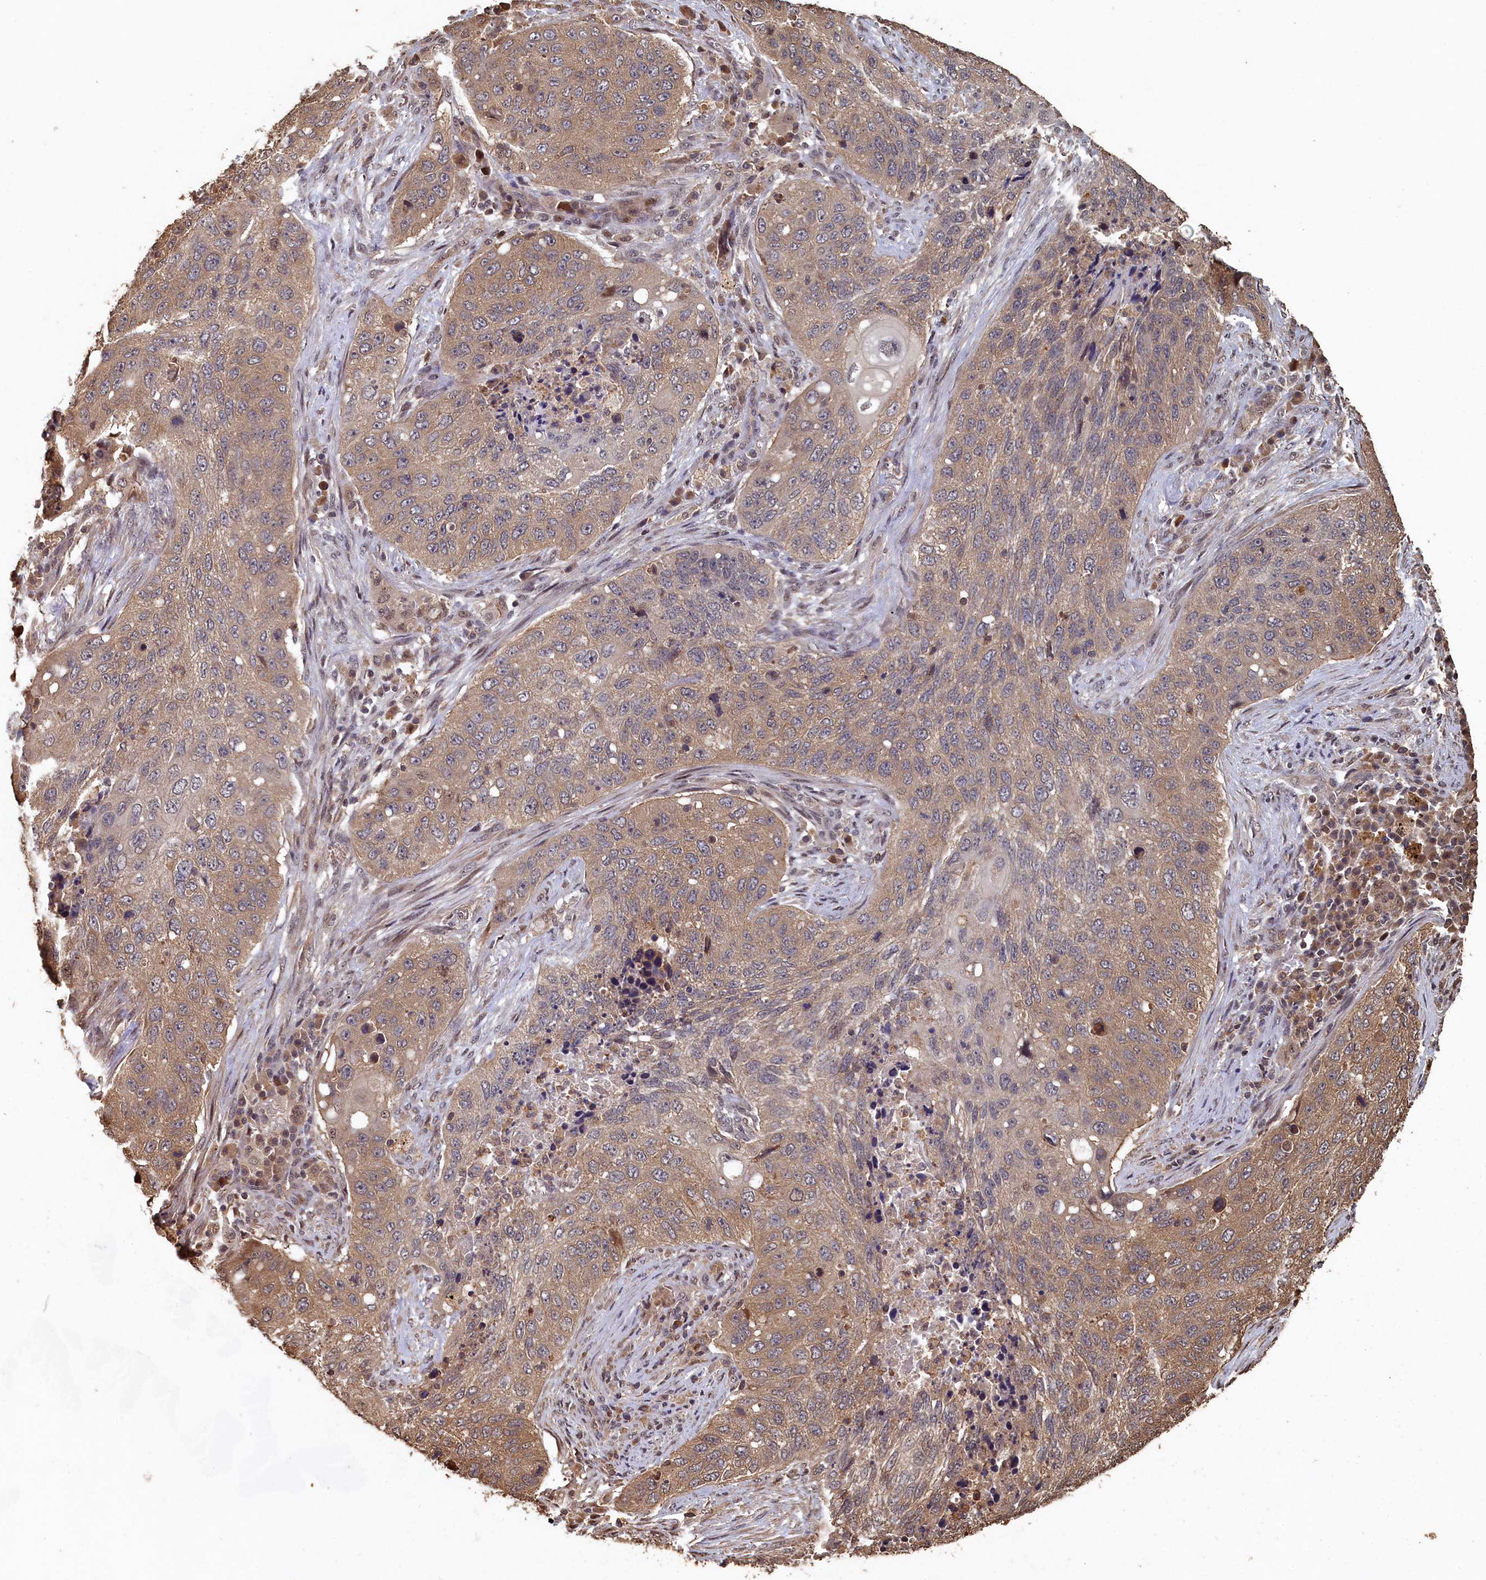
{"staining": {"intensity": "weak", "quantity": "25%-75%", "location": "cytoplasmic/membranous"}, "tissue": "lung cancer", "cell_type": "Tumor cells", "image_type": "cancer", "snomed": [{"axis": "morphology", "description": "Squamous cell carcinoma, NOS"}, {"axis": "topography", "description": "Lung"}], "caption": "Immunohistochemical staining of lung cancer reveals low levels of weak cytoplasmic/membranous protein expression in about 25%-75% of tumor cells. (DAB IHC, brown staining for protein, blue staining for nuclei).", "gene": "PIGN", "patient": {"sex": "female", "age": 63}}